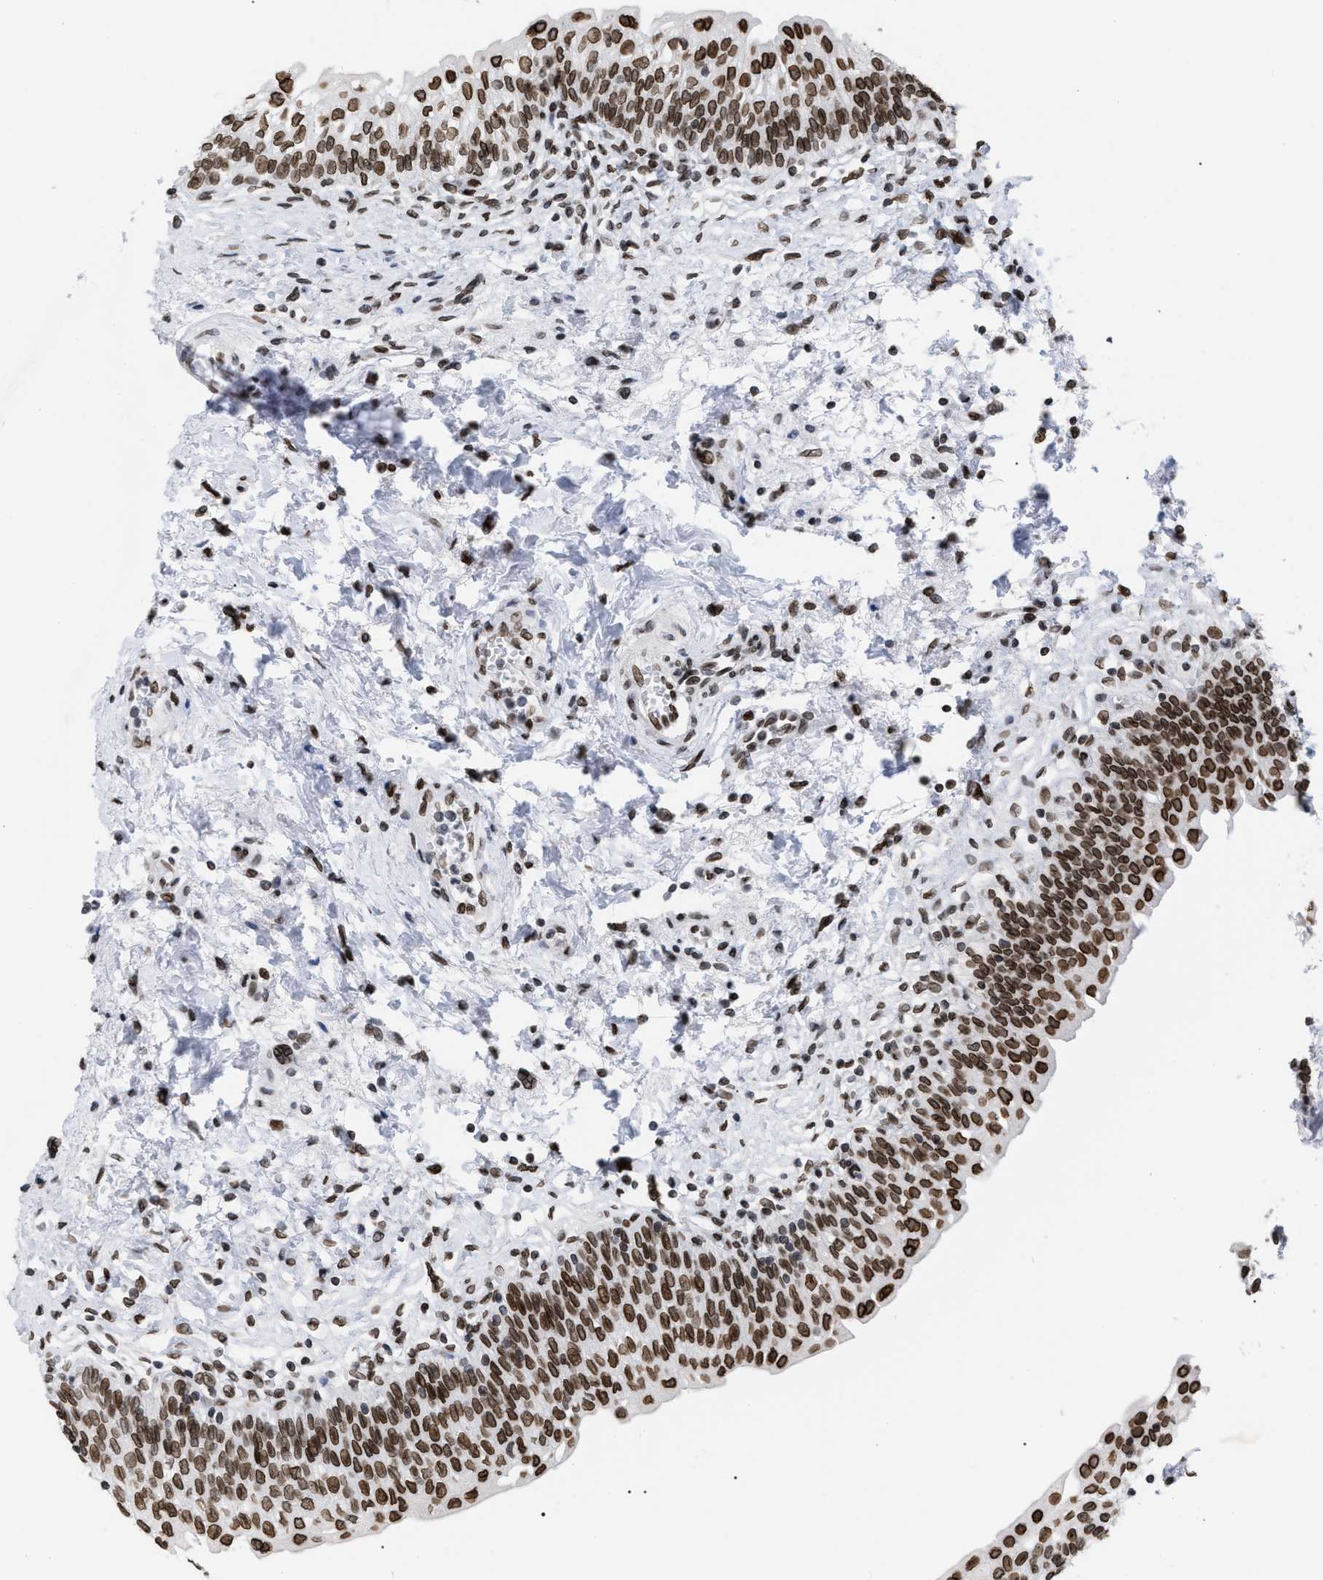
{"staining": {"intensity": "strong", "quantity": ">75%", "location": "cytoplasmic/membranous,nuclear"}, "tissue": "urinary bladder", "cell_type": "Urothelial cells", "image_type": "normal", "snomed": [{"axis": "morphology", "description": "Normal tissue, NOS"}, {"axis": "topography", "description": "Urinary bladder"}], "caption": "This is a histology image of IHC staining of normal urinary bladder, which shows strong positivity in the cytoplasmic/membranous,nuclear of urothelial cells.", "gene": "TPR", "patient": {"sex": "male", "age": 55}}